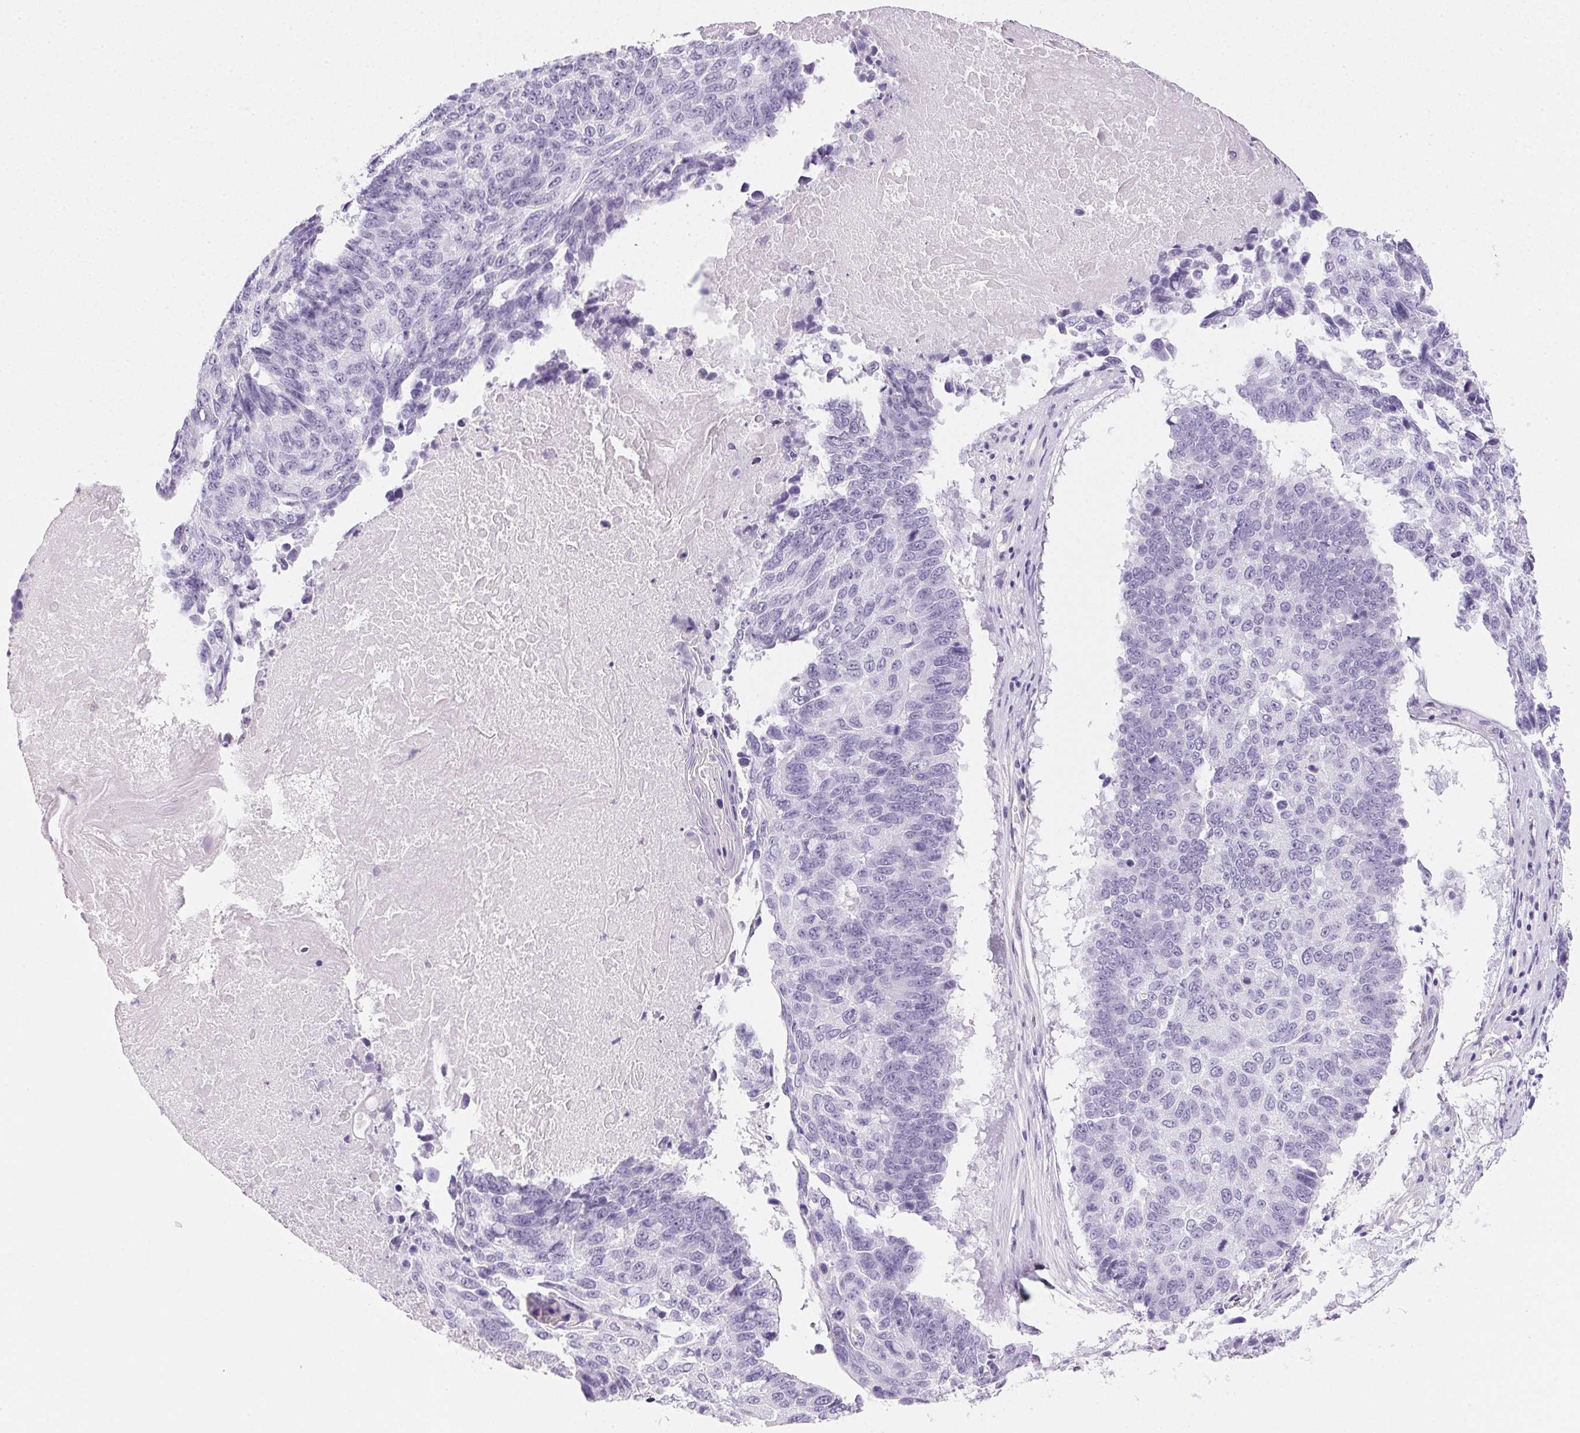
{"staining": {"intensity": "negative", "quantity": "none", "location": "none"}, "tissue": "lung cancer", "cell_type": "Tumor cells", "image_type": "cancer", "snomed": [{"axis": "morphology", "description": "Squamous cell carcinoma, NOS"}, {"axis": "topography", "description": "Lung"}], "caption": "DAB immunohistochemical staining of human lung cancer shows no significant expression in tumor cells.", "gene": "PRSS3", "patient": {"sex": "male", "age": 73}}